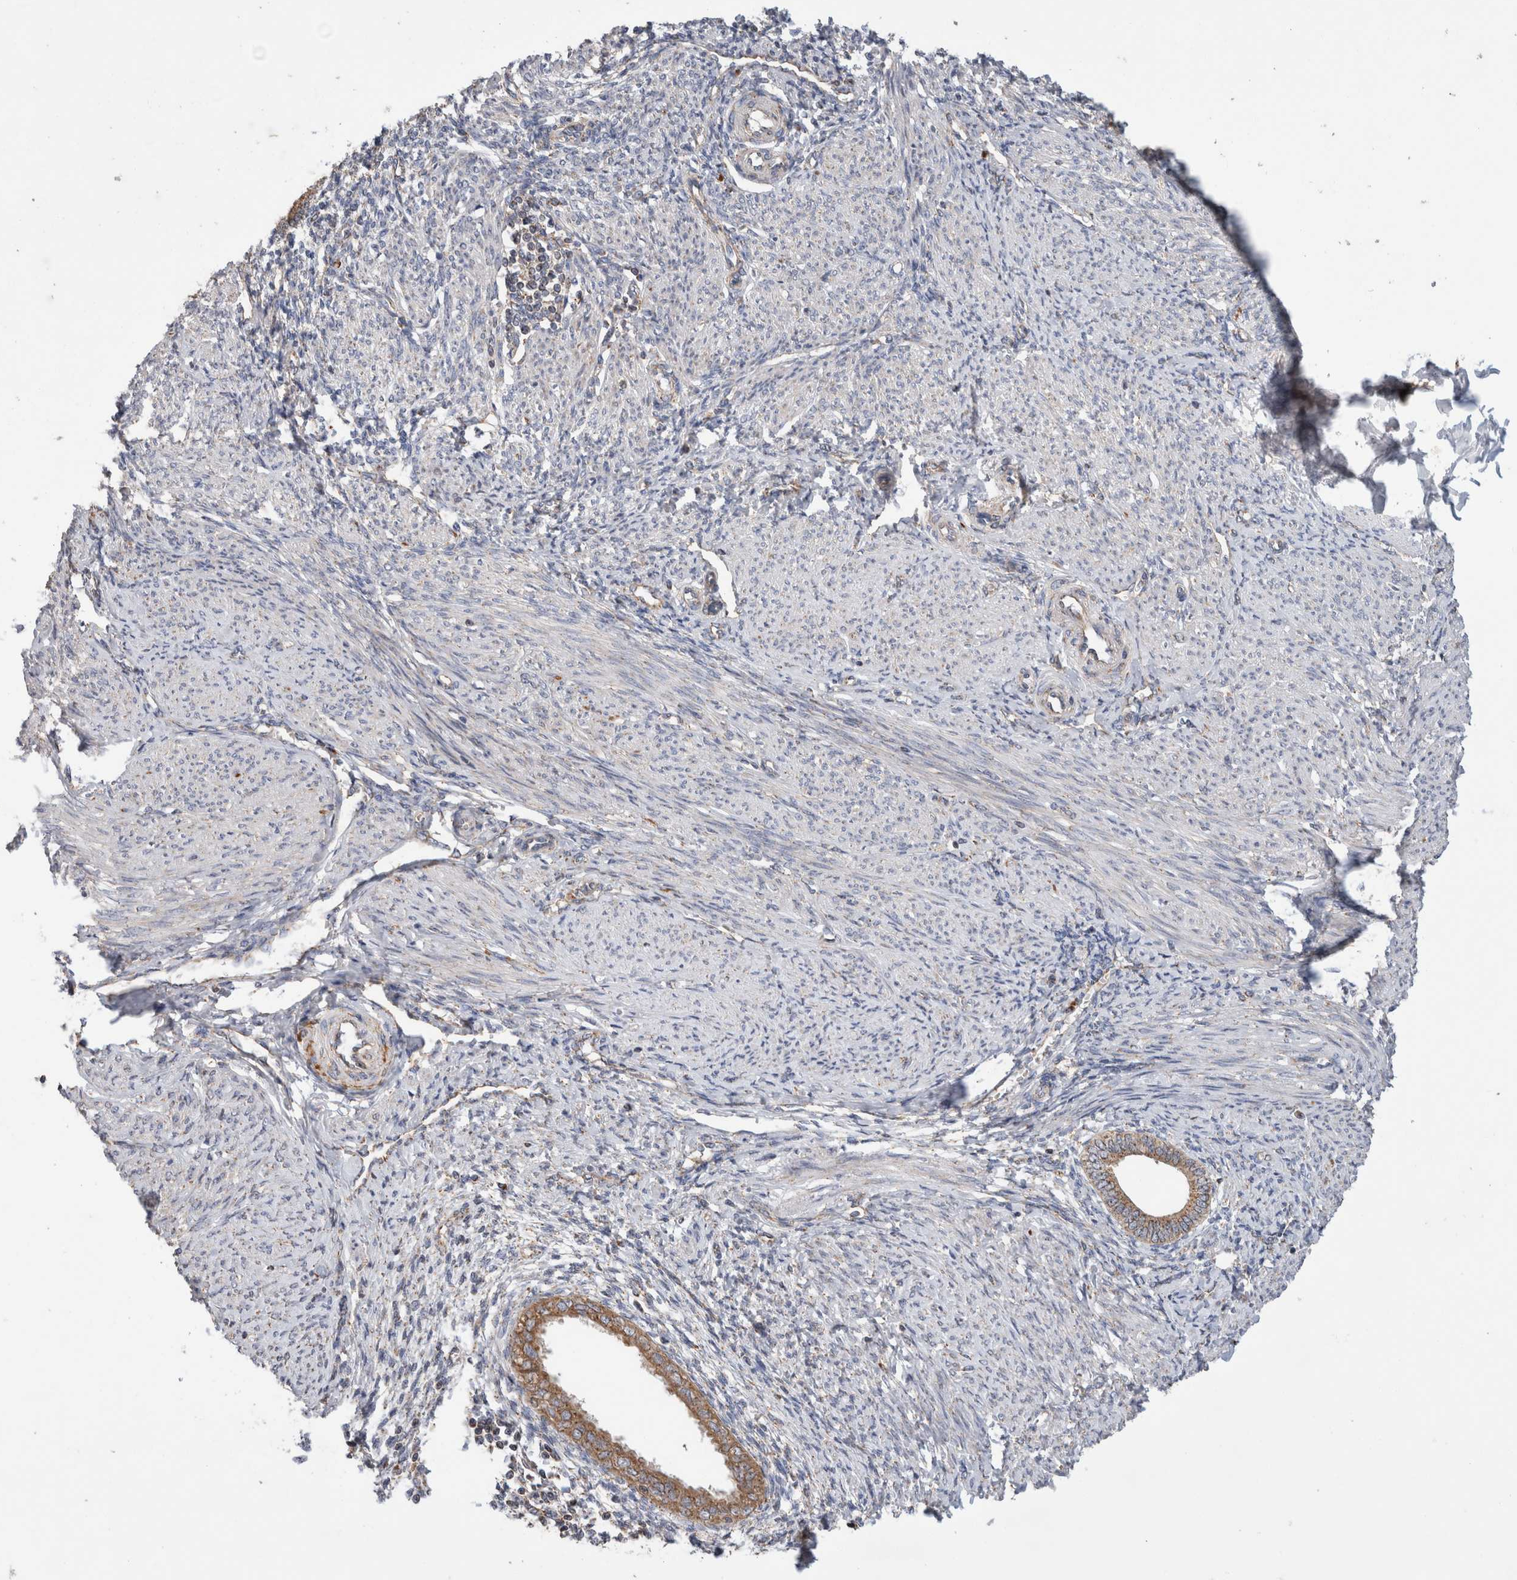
{"staining": {"intensity": "weak", "quantity": "<25%", "location": "cytoplasmic/membranous"}, "tissue": "endometrium", "cell_type": "Cells in endometrial stroma", "image_type": "normal", "snomed": [{"axis": "morphology", "description": "Normal tissue, NOS"}, {"axis": "topography", "description": "Endometrium"}], "caption": "Endometrium was stained to show a protein in brown. There is no significant expression in cells in endometrial stroma. (DAB immunohistochemistry (IHC) with hematoxylin counter stain).", "gene": "IARS2", "patient": {"sex": "female", "age": 42}}